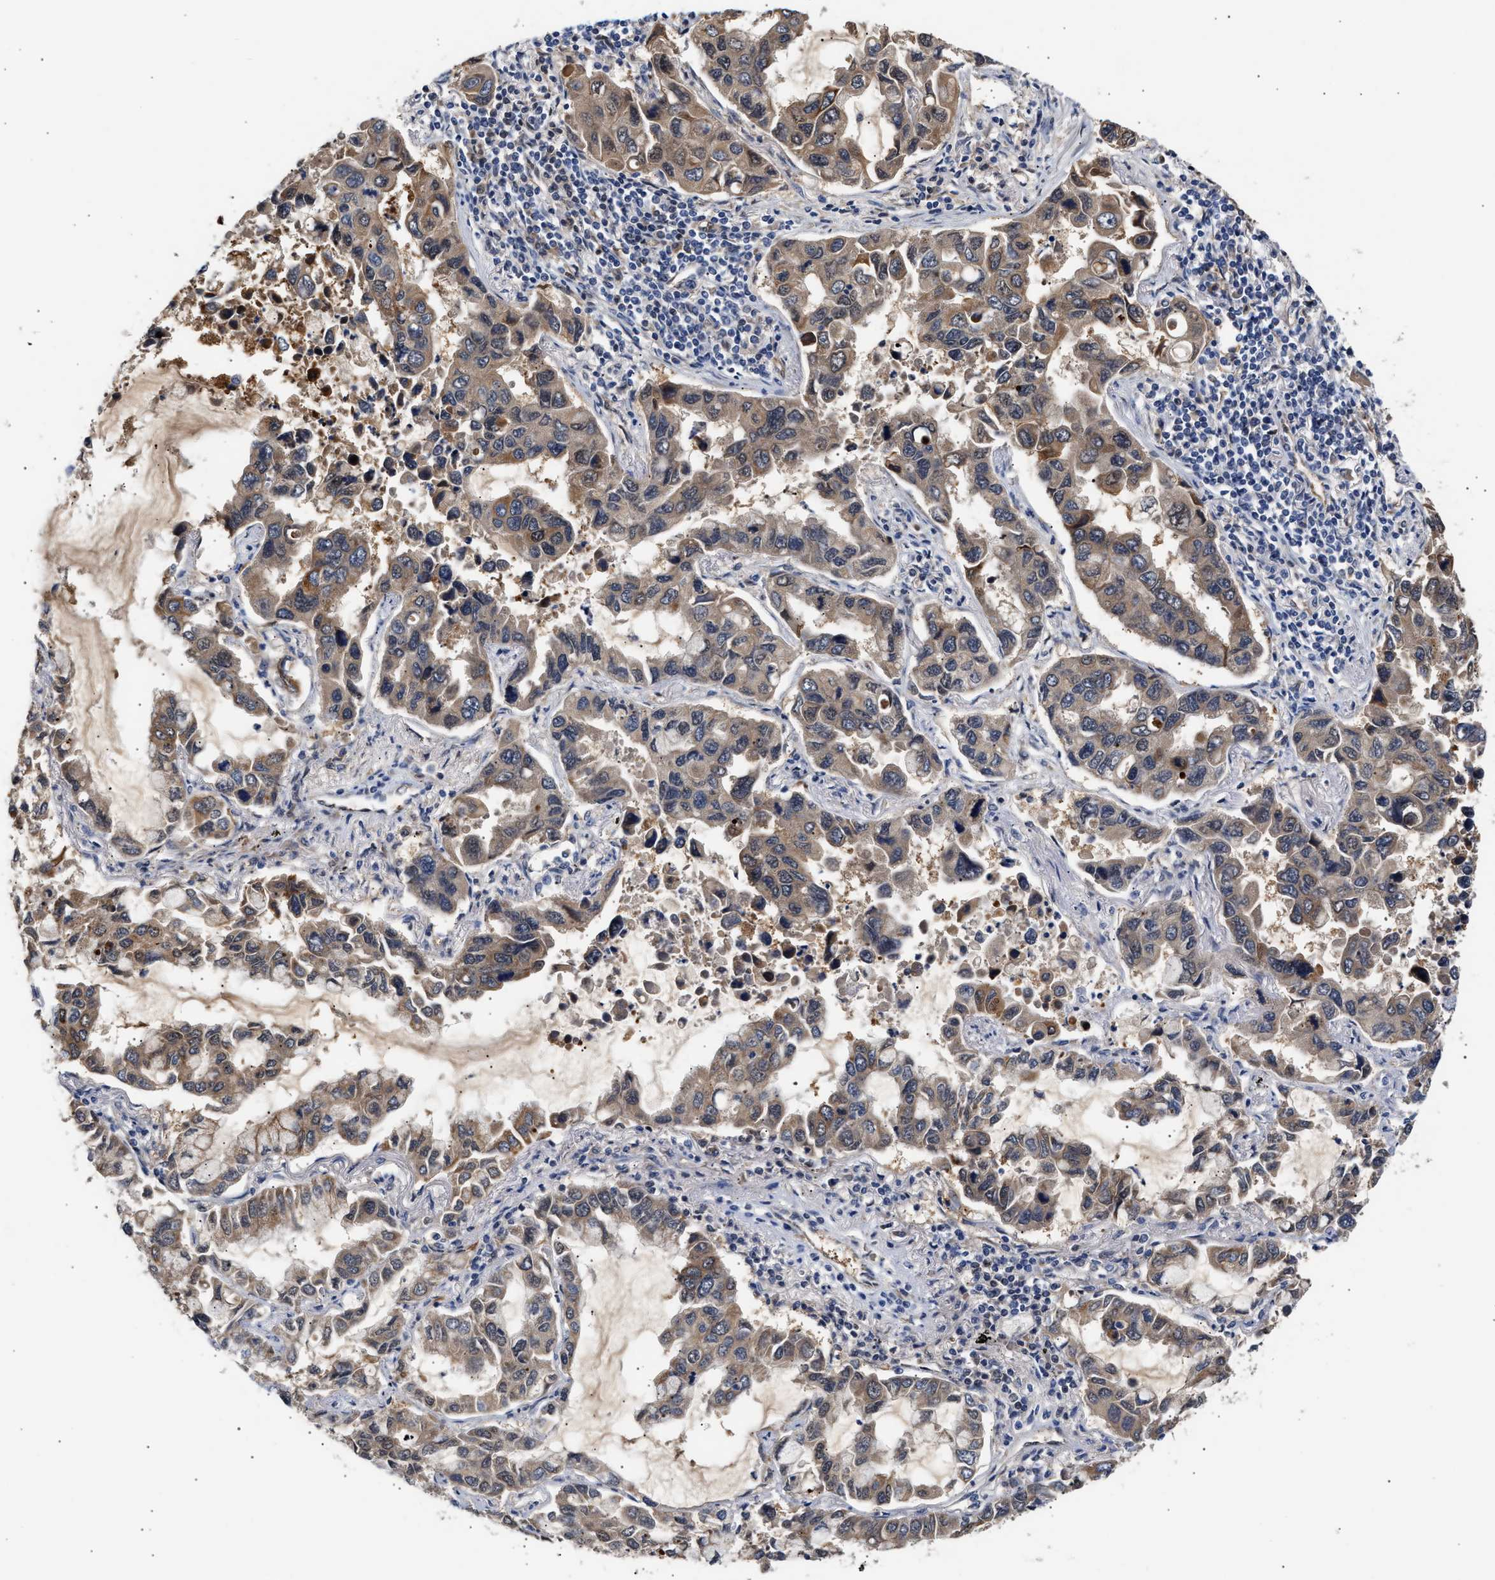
{"staining": {"intensity": "moderate", "quantity": "25%-75%", "location": "cytoplasmic/membranous"}, "tissue": "lung cancer", "cell_type": "Tumor cells", "image_type": "cancer", "snomed": [{"axis": "morphology", "description": "Adenocarcinoma, NOS"}, {"axis": "topography", "description": "Lung"}], "caption": "IHC image of neoplastic tissue: adenocarcinoma (lung) stained using immunohistochemistry (IHC) reveals medium levels of moderate protein expression localized specifically in the cytoplasmic/membranous of tumor cells, appearing as a cytoplasmic/membranous brown color.", "gene": "CCDC146", "patient": {"sex": "male", "age": 64}}